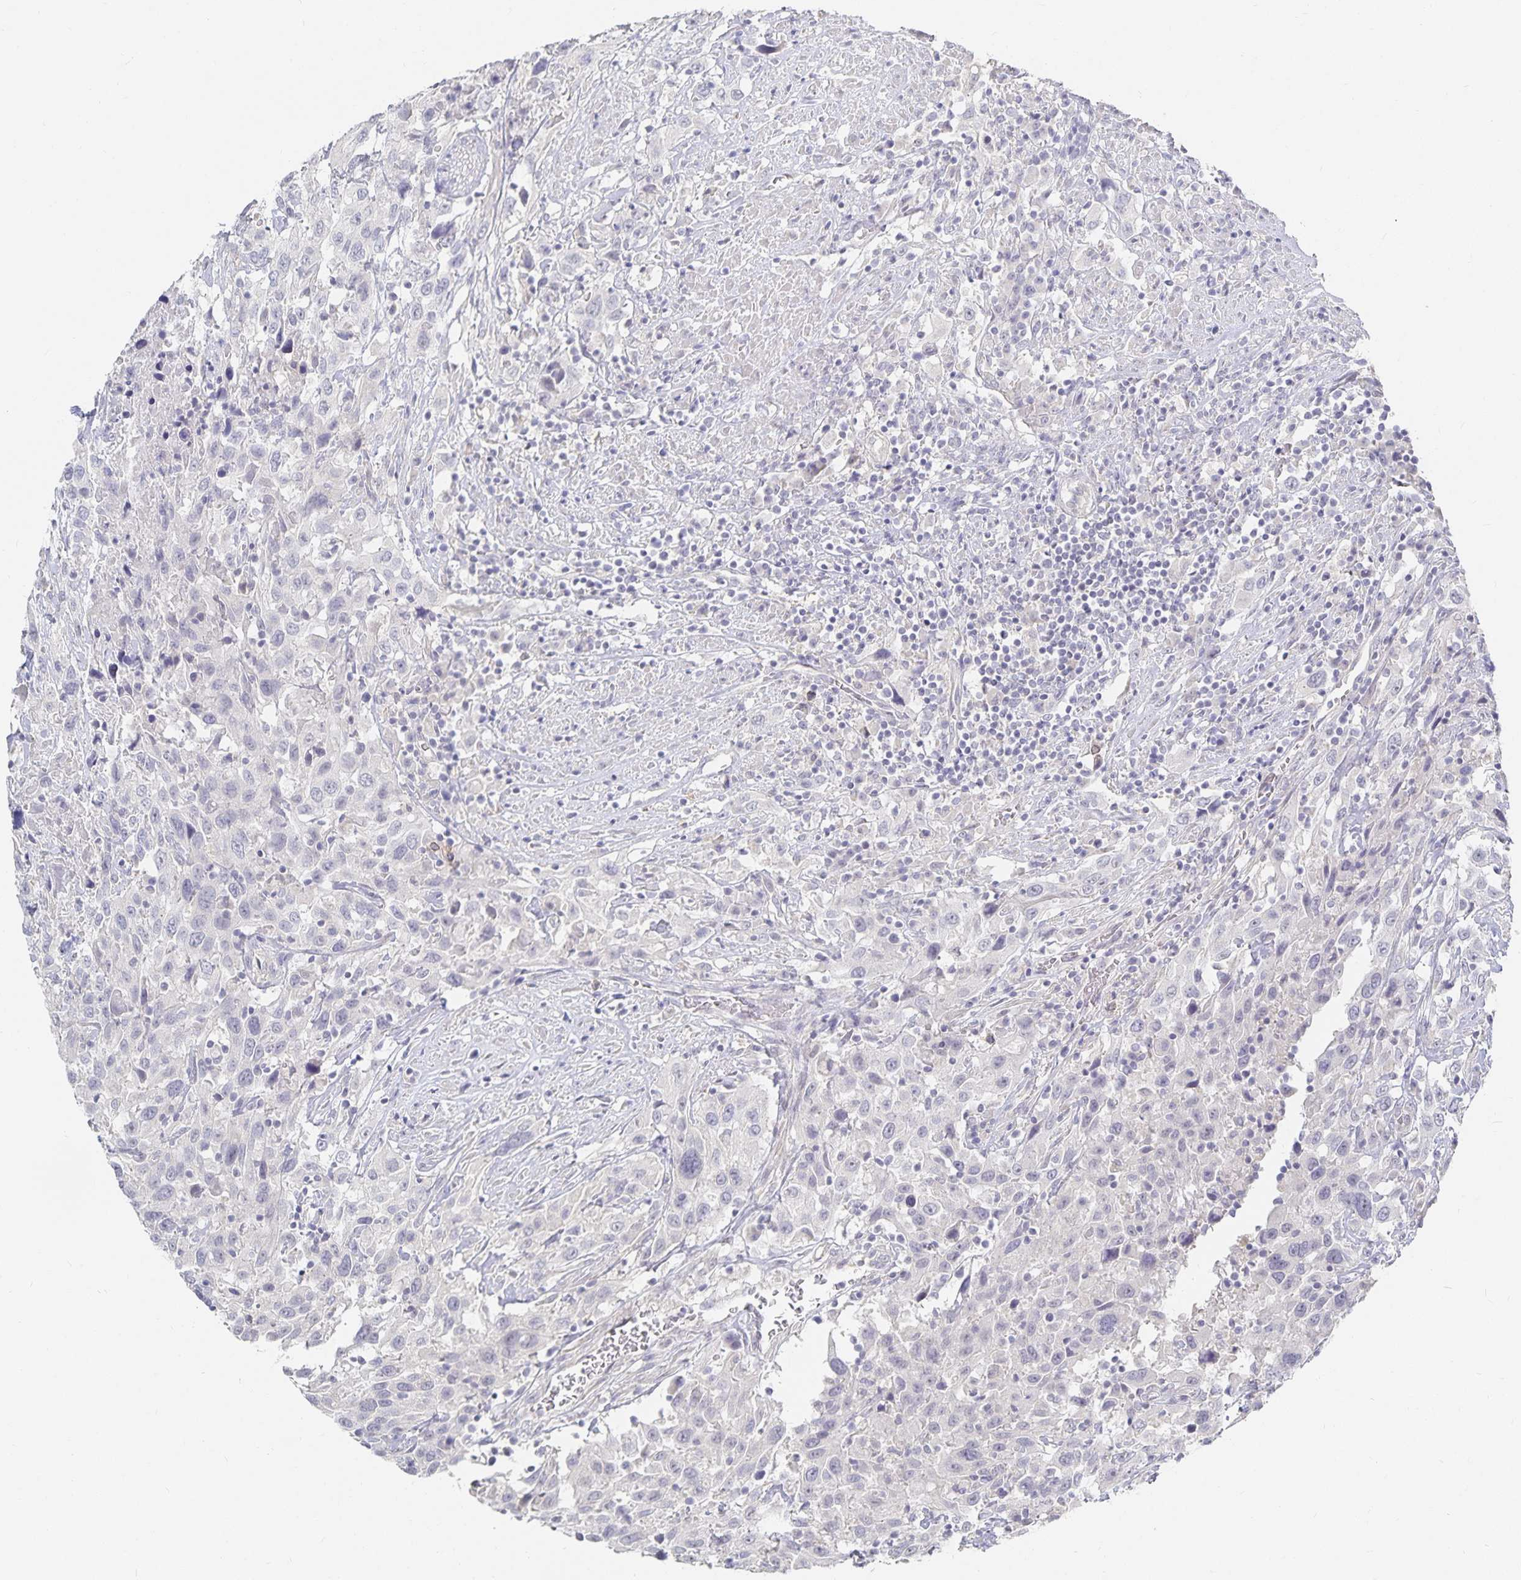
{"staining": {"intensity": "negative", "quantity": "none", "location": "none"}, "tissue": "urothelial cancer", "cell_type": "Tumor cells", "image_type": "cancer", "snomed": [{"axis": "morphology", "description": "Urothelial carcinoma, High grade"}, {"axis": "topography", "description": "Urinary bladder"}], "caption": "Immunohistochemical staining of human urothelial cancer reveals no significant expression in tumor cells. Nuclei are stained in blue.", "gene": "DNAH9", "patient": {"sex": "male", "age": 61}}